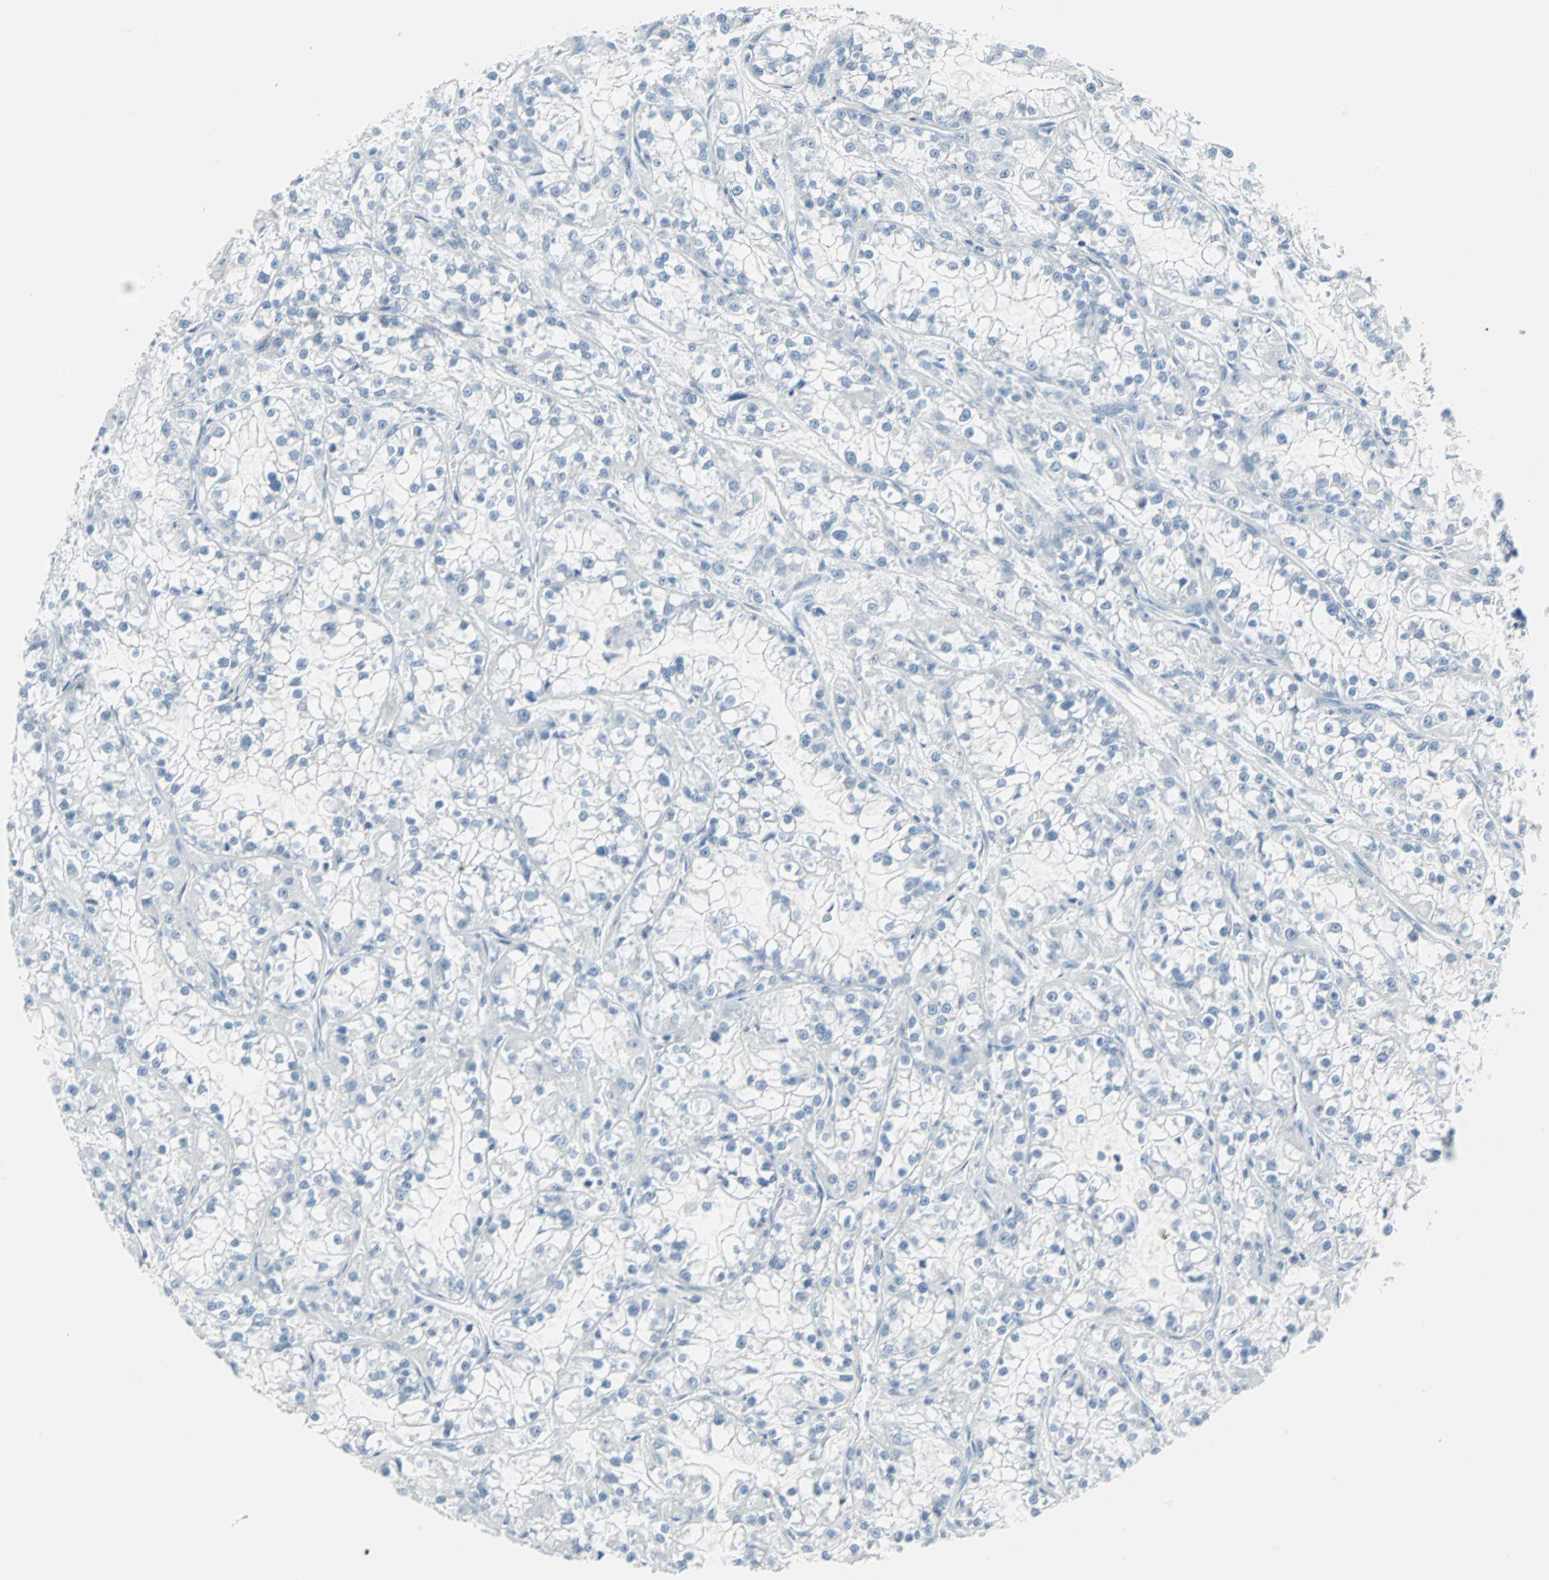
{"staining": {"intensity": "negative", "quantity": "none", "location": "none"}, "tissue": "renal cancer", "cell_type": "Tumor cells", "image_type": "cancer", "snomed": [{"axis": "morphology", "description": "Adenocarcinoma, NOS"}, {"axis": "topography", "description": "Kidney"}], "caption": "Immunohistochemical staining of human renal adenocarcinoma displays no significant positivity in tumor cells. (Stains: DAB (3,3'-diaminobenzidine) immunohistochemistry with hematoxylin counter stain, Microscopy: brightfield microscopy at high magnification).", "gene": "STX1A", "patient": {"sex": "female", "age": 52}}